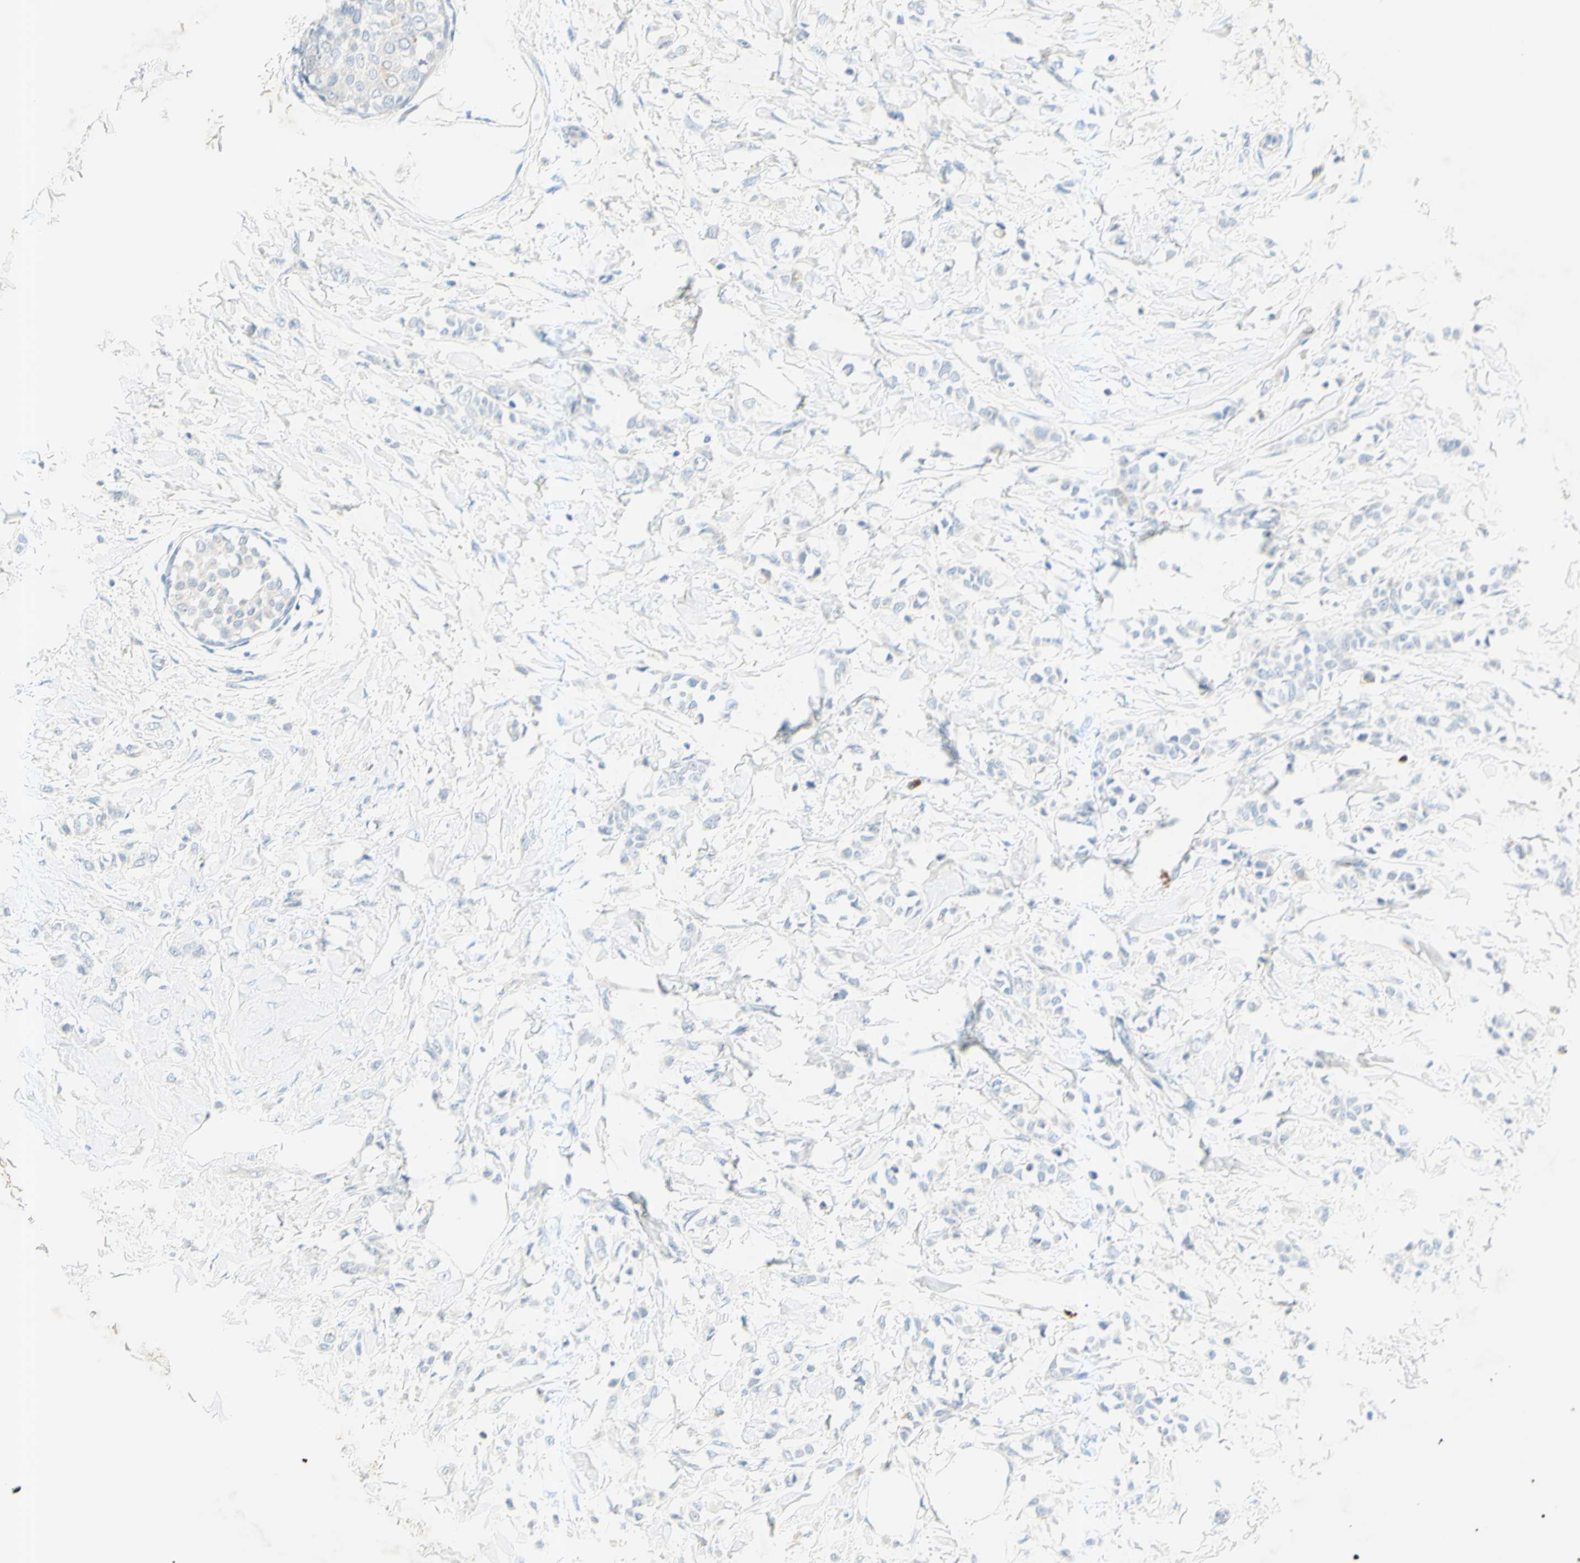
{"staining": {"intensity": "negative", "quantity": "none", "location": "none"}, "tissue": "breast cancer", "cell_type": "Tumor cells", "image_type": "cancer", "snomed": [{"axis": "morphology", "description": "Lobular carcinoma, in situ"}, {"axis": "morphology", "description": "Lobular carcinoma"}, {"axis": "topography", "description": "Breast"}], "caption": "Immunohistochemistry photomicrograph of human breast lobular carcinoma in situ stained for a protein (brown), which demonstrates no expression in tumor cells. (Immunohistochemistry (ihc), brightfield microscopy, high magnification).", "gene": "GDF15", "patient": {"sex": "female", "age": 41}}